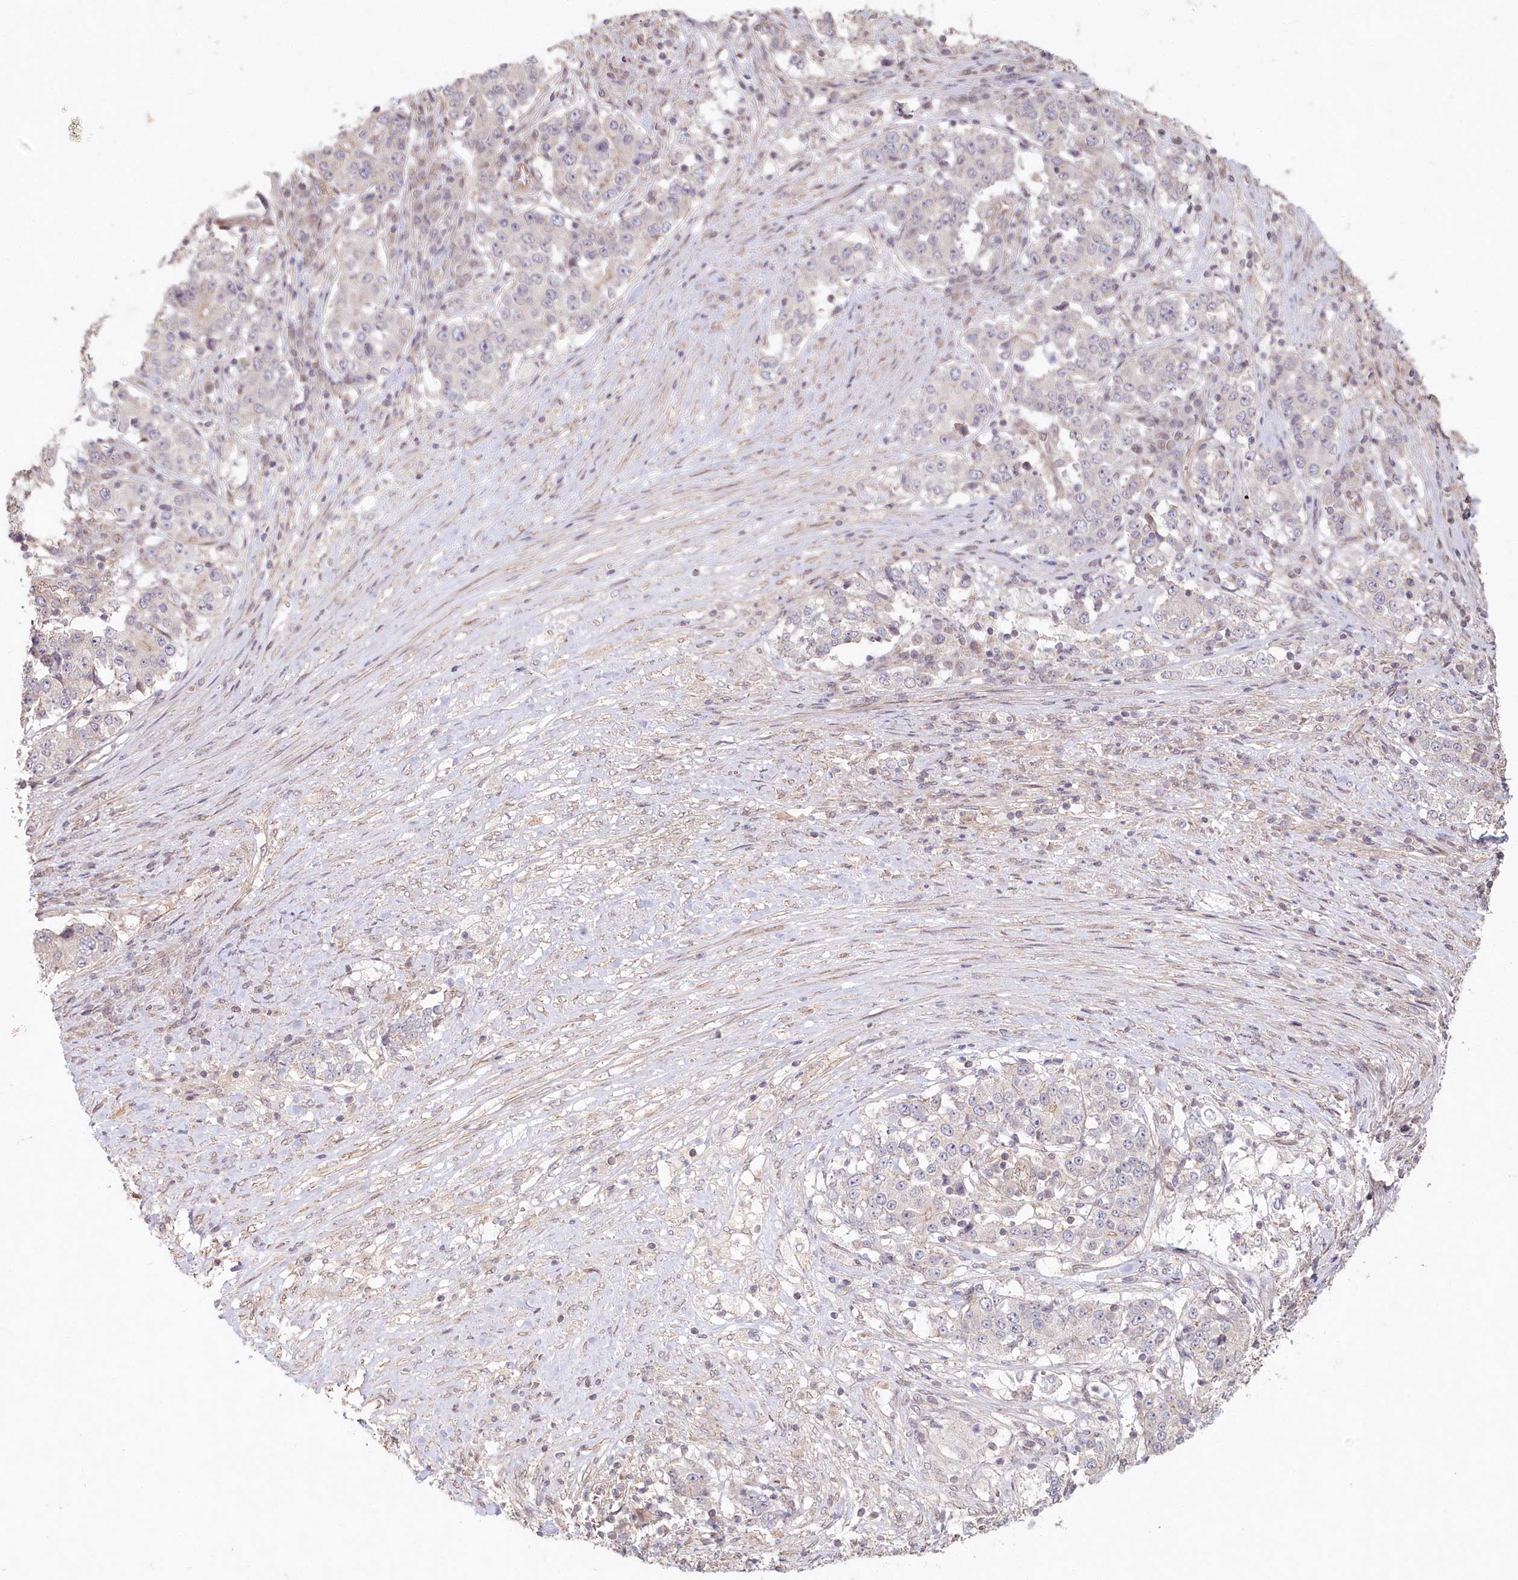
{"staining": {"intensity": "negative", "quantity": "none", "location": "none"}, "tissue": "stomach cancer", "cell_type": "Tumor cells", "image_type": "cancer", "snomed": [{"axis": "morphology", "description": "Adenocarcinoma, NOS"}, {"axis": "topography", "description": "Stomach"}], "caption": "An IHC micrograph of stomach adenocarcinoma is shown. There is no staining in tumor cells of stomach adenocarcinoma. The staining was performed using DAB (3,3'-diaminobenzidine) to visualize the protein expression in brown, while the nuclei were stained in blue with hematoxylin (Magnification: 20x).", "gene": "TCHP", "patient": {"sex": "male", "age": 59}}